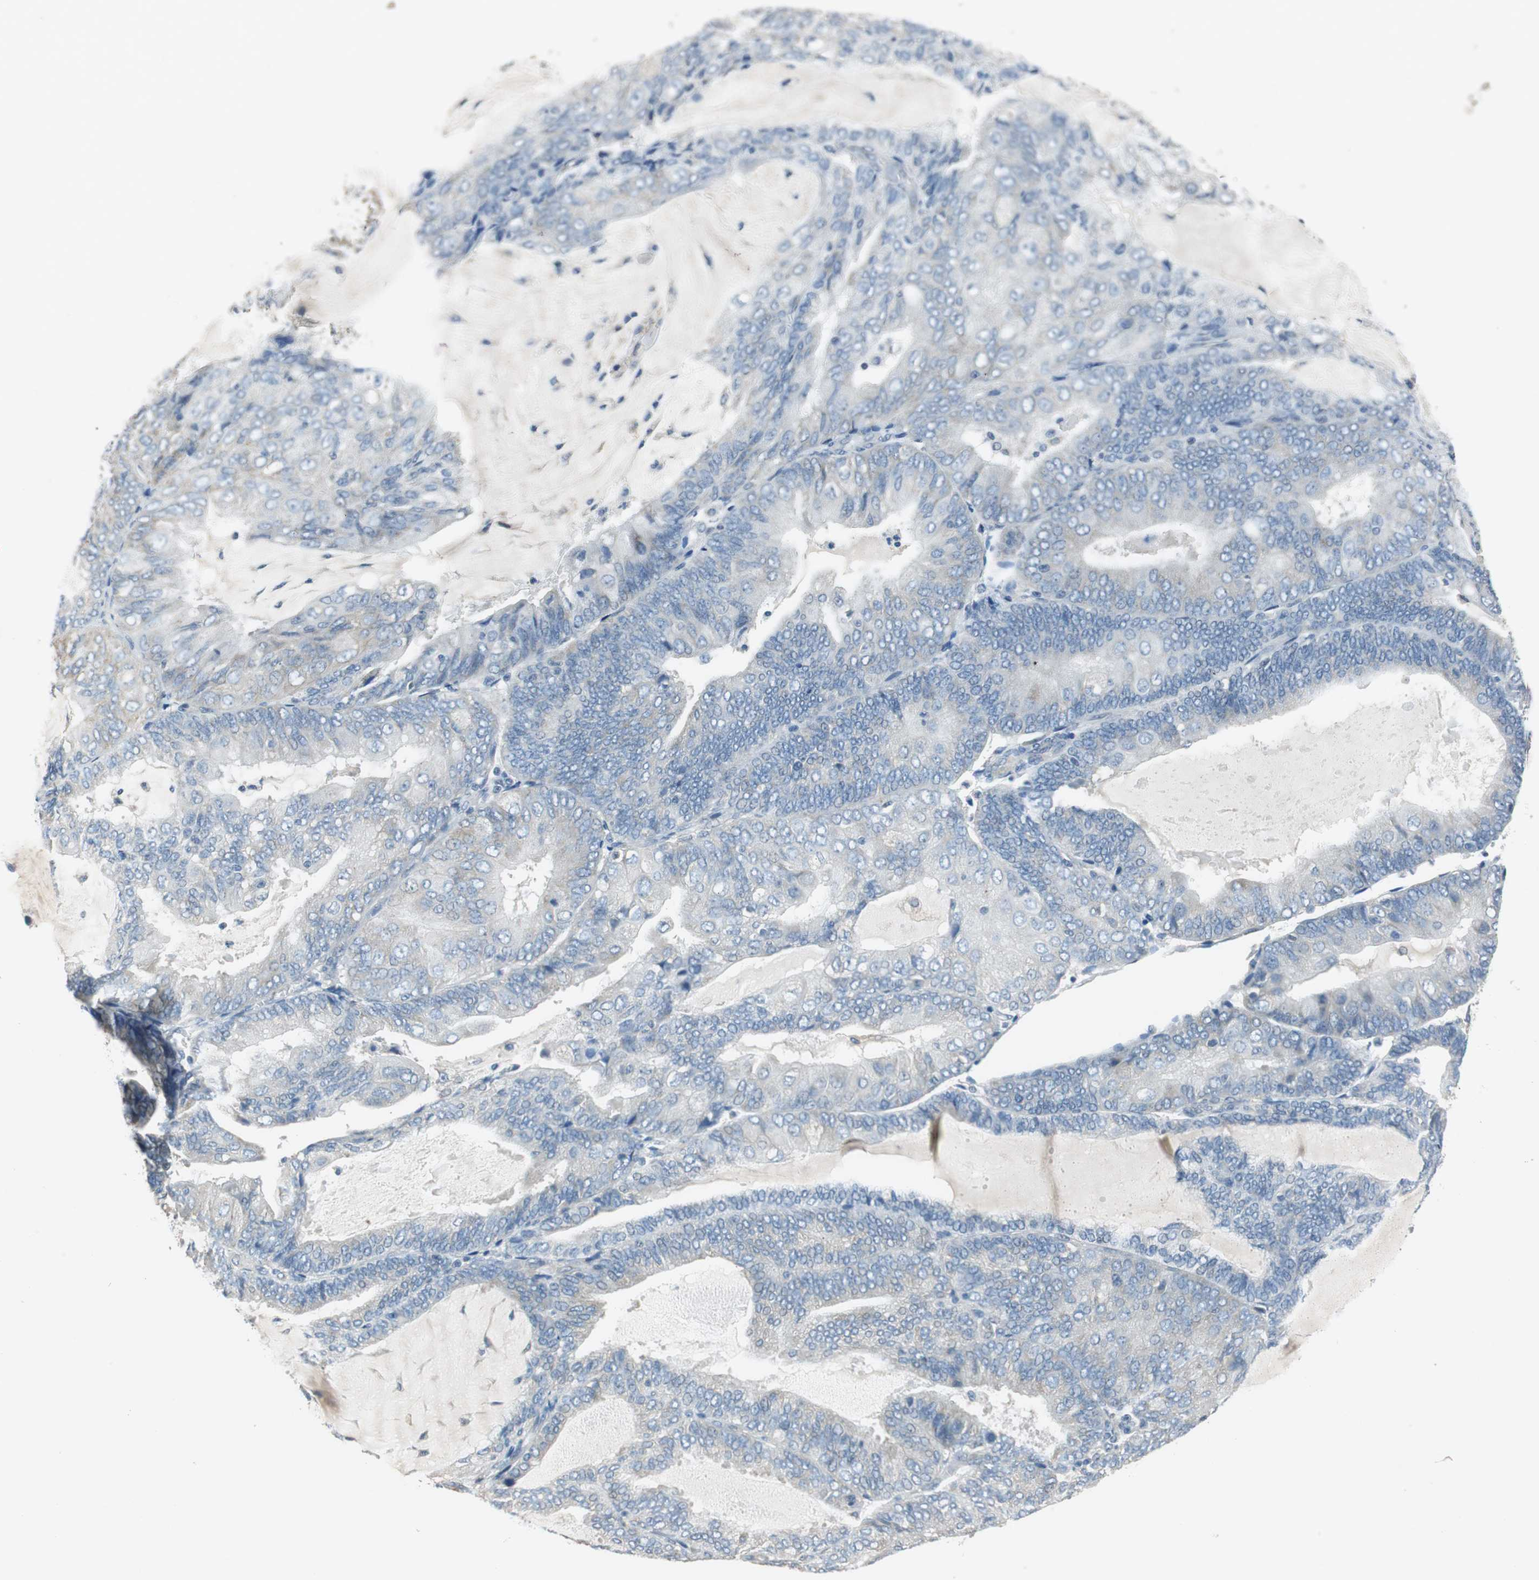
{"staining": {"intensity": "negative", "quantity": "none", "location": "none"}, "tissue": "endometrial cancer", "cell_type": "Tumor cells", "image_type": "cancer", "snomed": [{"axis": "morphology", "description": "Adenocarcinoma, NOS"}, {"axis": "topography", "description": "Endometrium"}], "caption": "Human adenocarcinoma (endometrial) stained for a protein using immunohistochemistry exhibits no staining in tumor cells.", "gene": "ALDH4A1", "patient": {"sex": "female", "age": 81}}